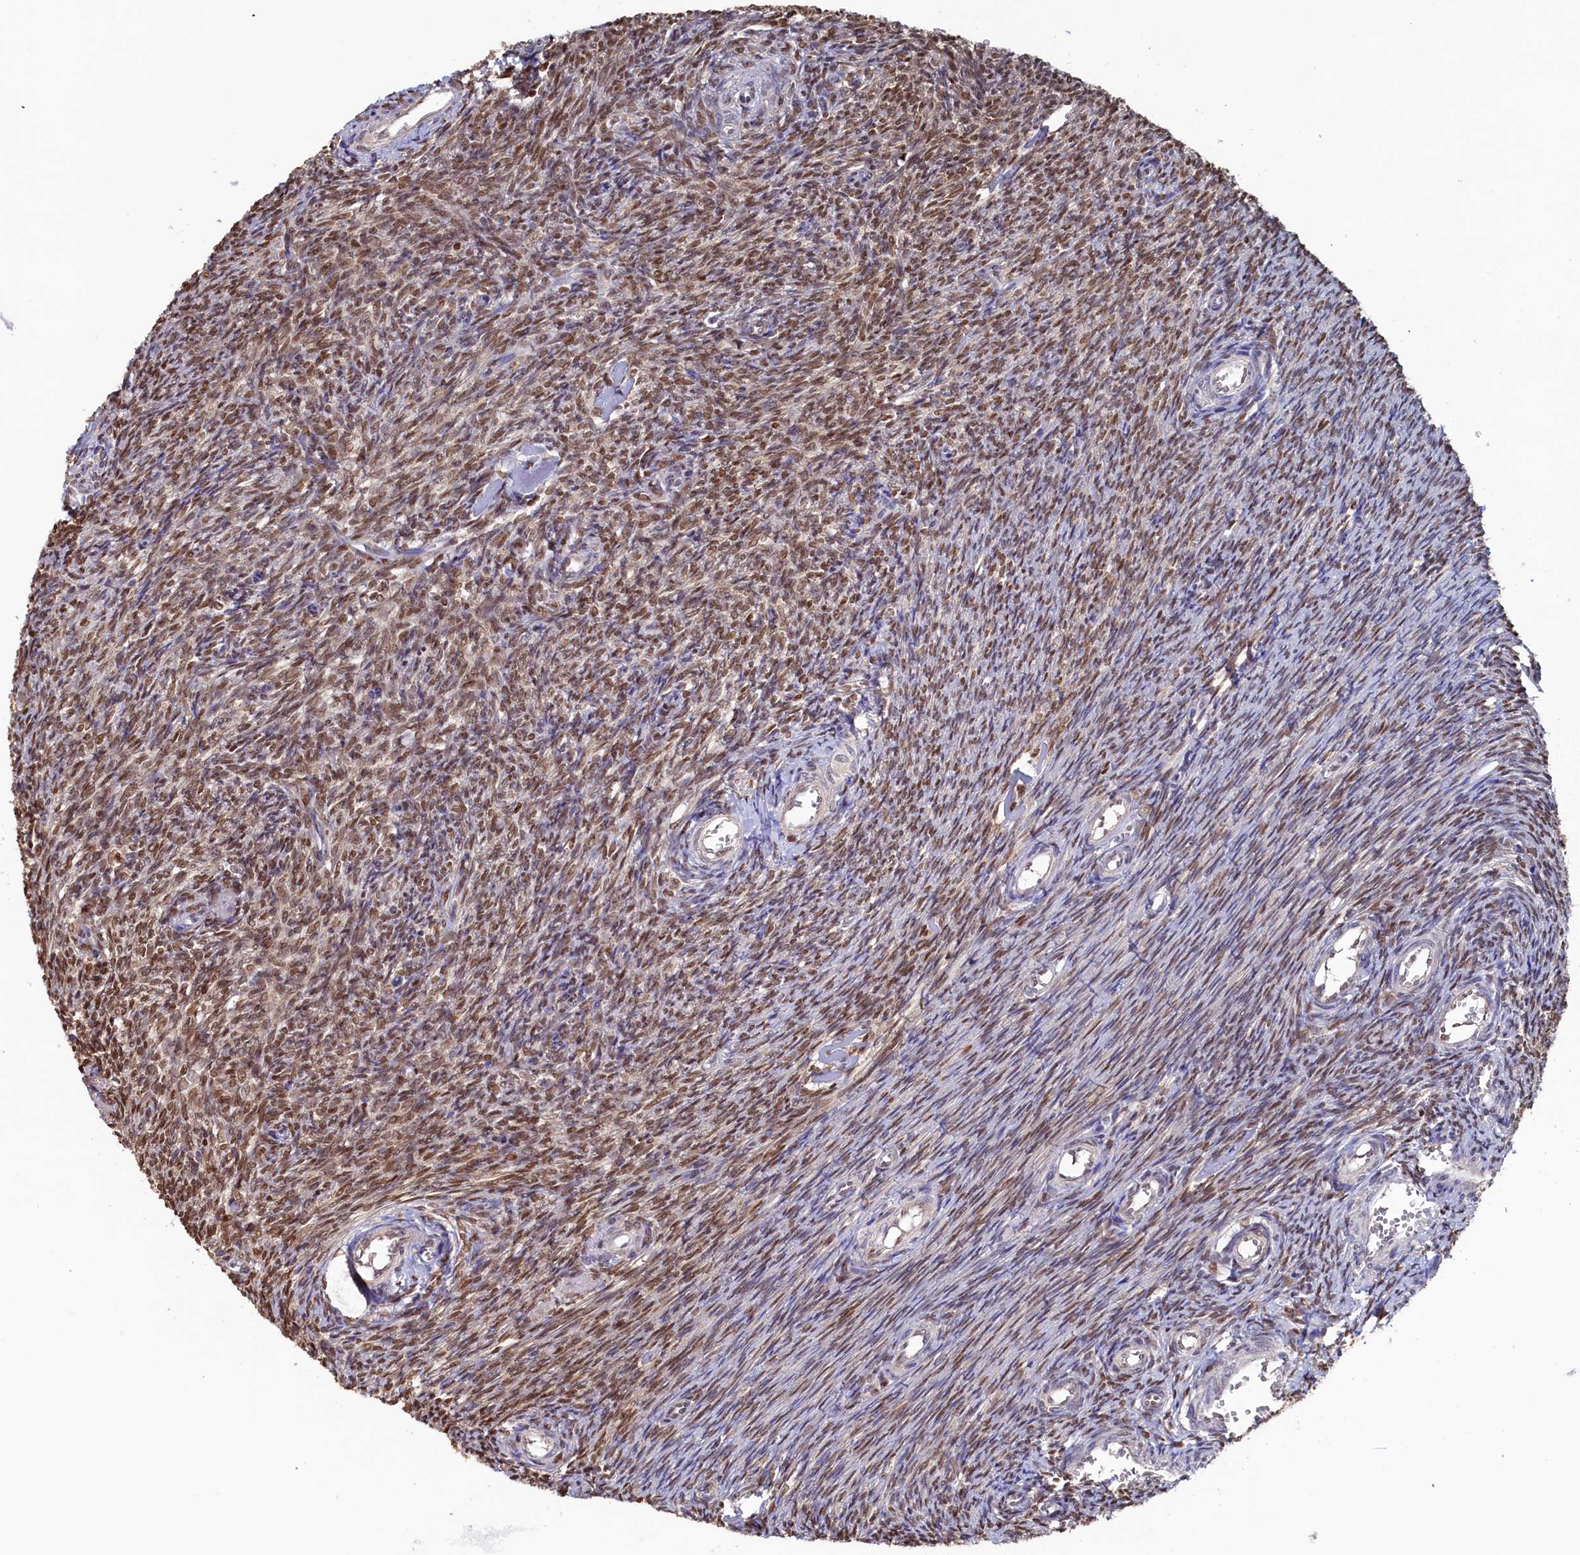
{"staining": {"intensity": "moderate", "quantity": ">75%", "location": "nuclear"}, "tissue": "ovary", "cell_type": "Ovarian stroma cells", "image_type": "normal", "snomed": [{"axis": "morphology", "description": "Normal tissue, NOS"}, {"axis": "topography", "description": "Ovary"}], "caption": "Immunohistochemistry photomicrograph of normal human ovary stained for a protein (brown), which demonstrates medium levels of moderate nuclear positivity in about >75% of ovarian stroma cells.", "gene": "AHCY", "patient": {"sex": "female", "age": 44}}